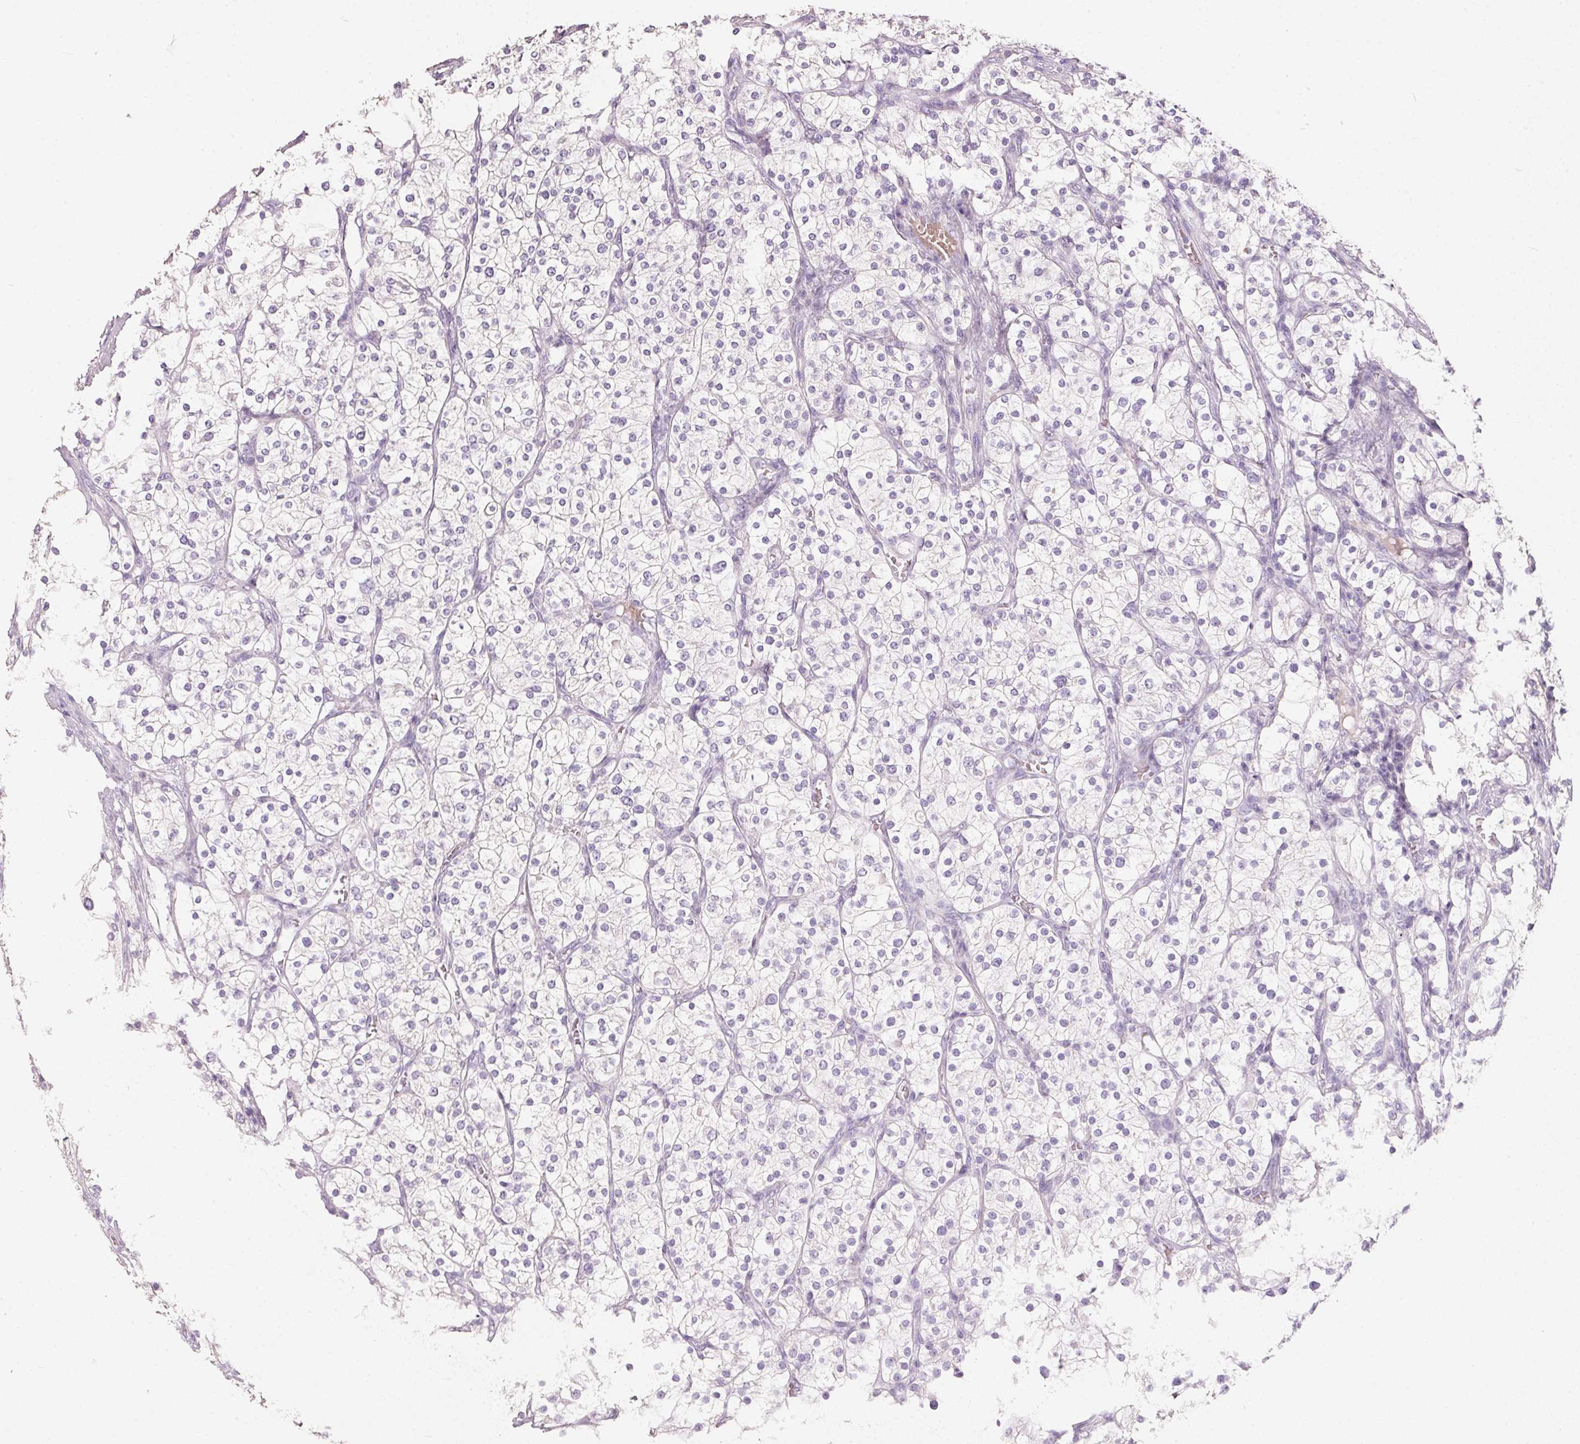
{"staining": {"intensity": "negative", "quantity": "none", "location": "none"}, "tissue": "renal cancer", "cell_type": "Tumor cells", "image_type": "cancer", "snomed": [{"axis": "morphology", "description": "Adenocarcinoma, NOS"}, {"axis": "topography", "description": "Kidney"}], "caption": "This is an immunohistochemistry (IHC) histopathology image of adenocarcinoma (renal). There is no expression in tumor cells.", "gene": "HSD17B1", "patient": {"sex": "male", "age": 80}}